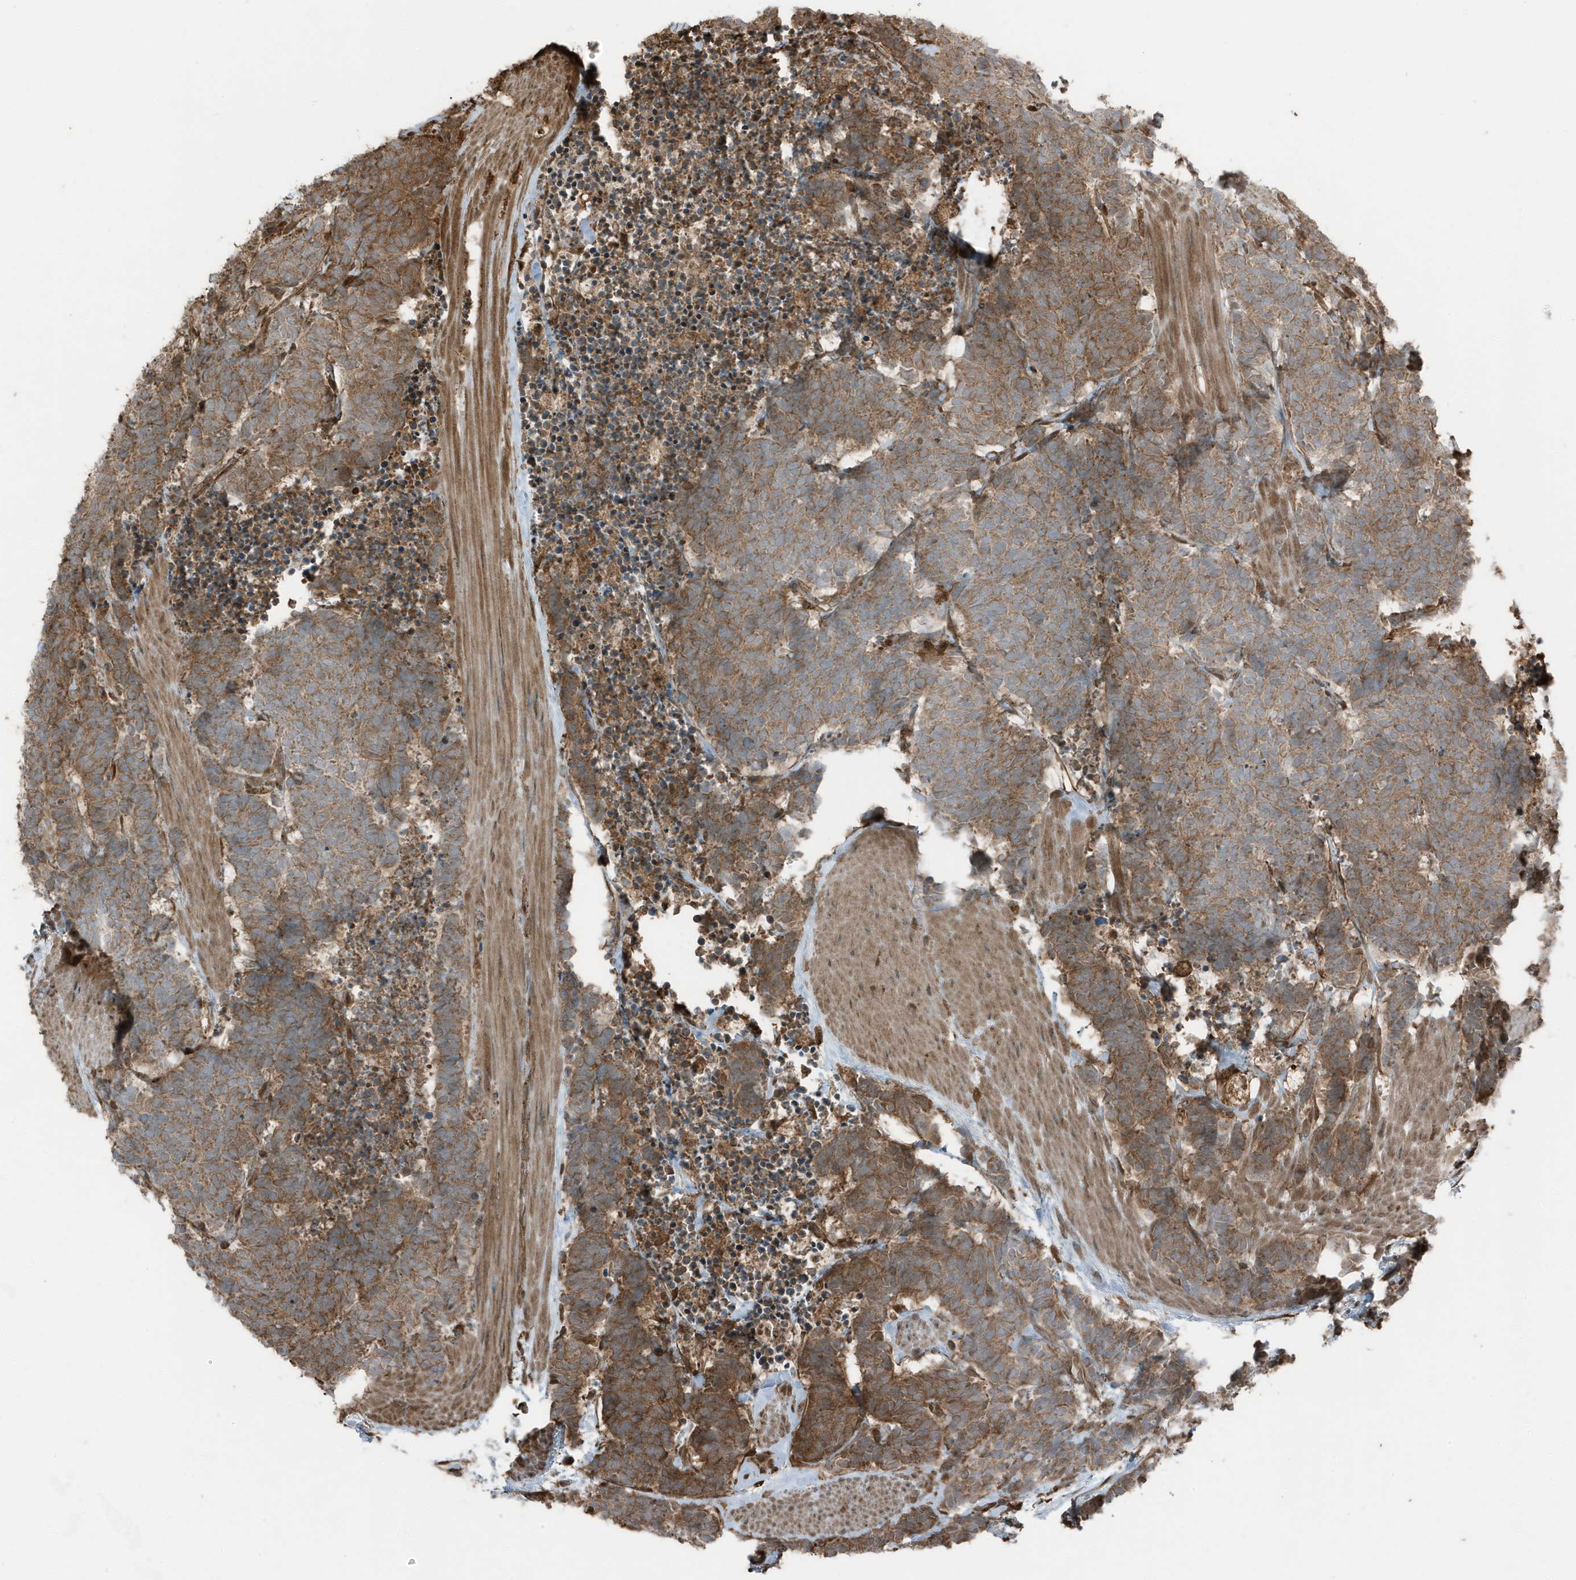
{"staining": {"intensity": "moderate", "quantity": ">75%", "location": "cytoplasmic/membranous"}, "tissue": "carcinoid", "cell_type": "Tumor cells", "image_type": "cancer", "snomed": [{"axis": "morphology", "description": "Carcinoma, NOS"}, {"axis": "morphology", "description": "Carcinoid, malignant, NOS"}, {"axis": "topography", "description": "Urinary bladder"}], "caption": "DAB (3,3'-diaminobenzidine) immunohistochemical staining of carcinoma exhibits moderate cytoplasmic/membranous protein staining in about >75% of tumor cells.", "gene": "AZI2", "patient": {"sex": "male", "age": 57}}